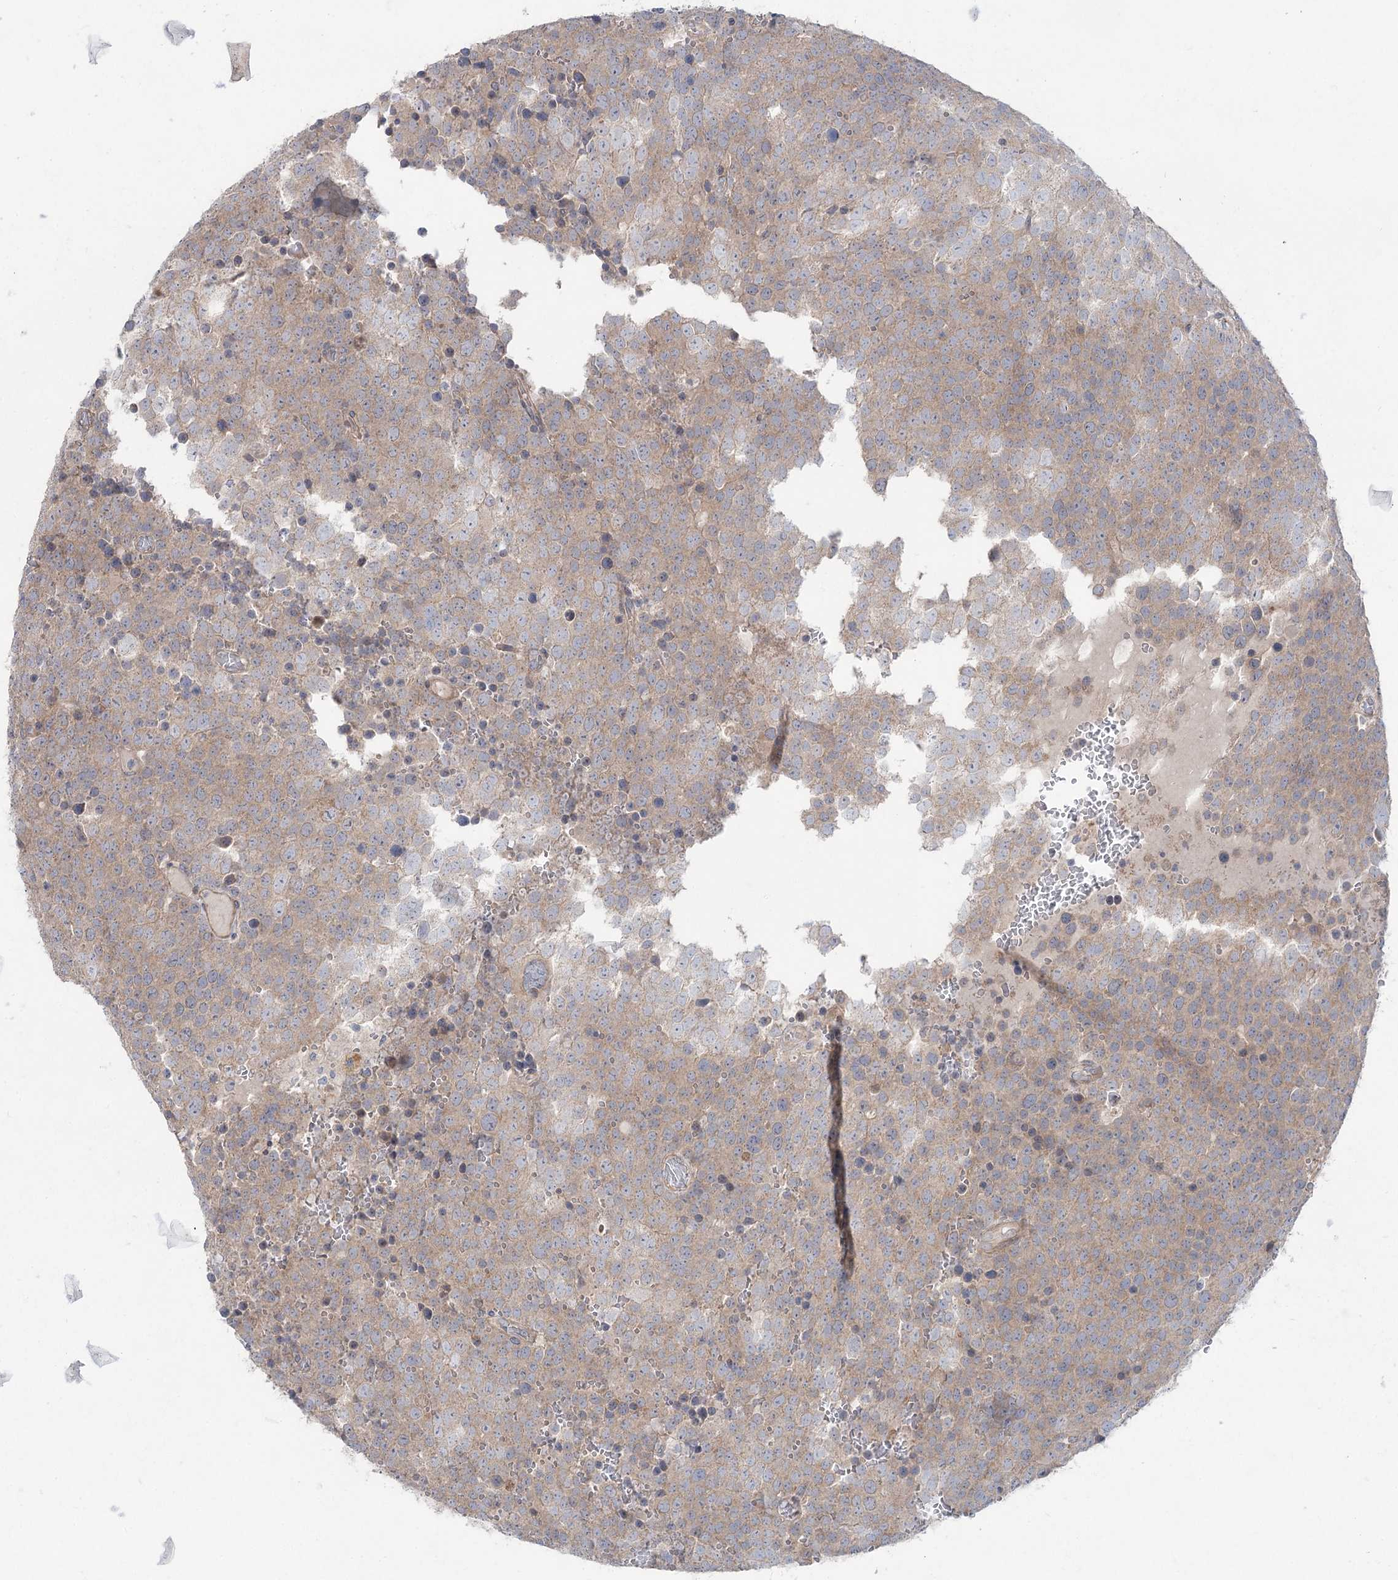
{"staining": {"intensity": "weak", "quantity": ">75%", "location": "cytoplasmic/membranous"}, "tissue": "testis cancer", "cell_type": "Tumor cells", "image_type": "cancer", "snomed": [{"axis": "morphology", "description": "Seminoma, NOS"}, {"axis": "topography", "description": "Testis"}], "caption": "Seminoma (testis) stained with DAB immunohistochemistry (IHC) exhibits low levels of weak cytoplasmic/membranous positivity in about >75% of tumor cells. (DAB (3,3'-diaminobenzidine) IHC with brightfield microscopy, high magnification).", "gene": "SCN11A", "patient": {"sex": "male", "age": 71}}